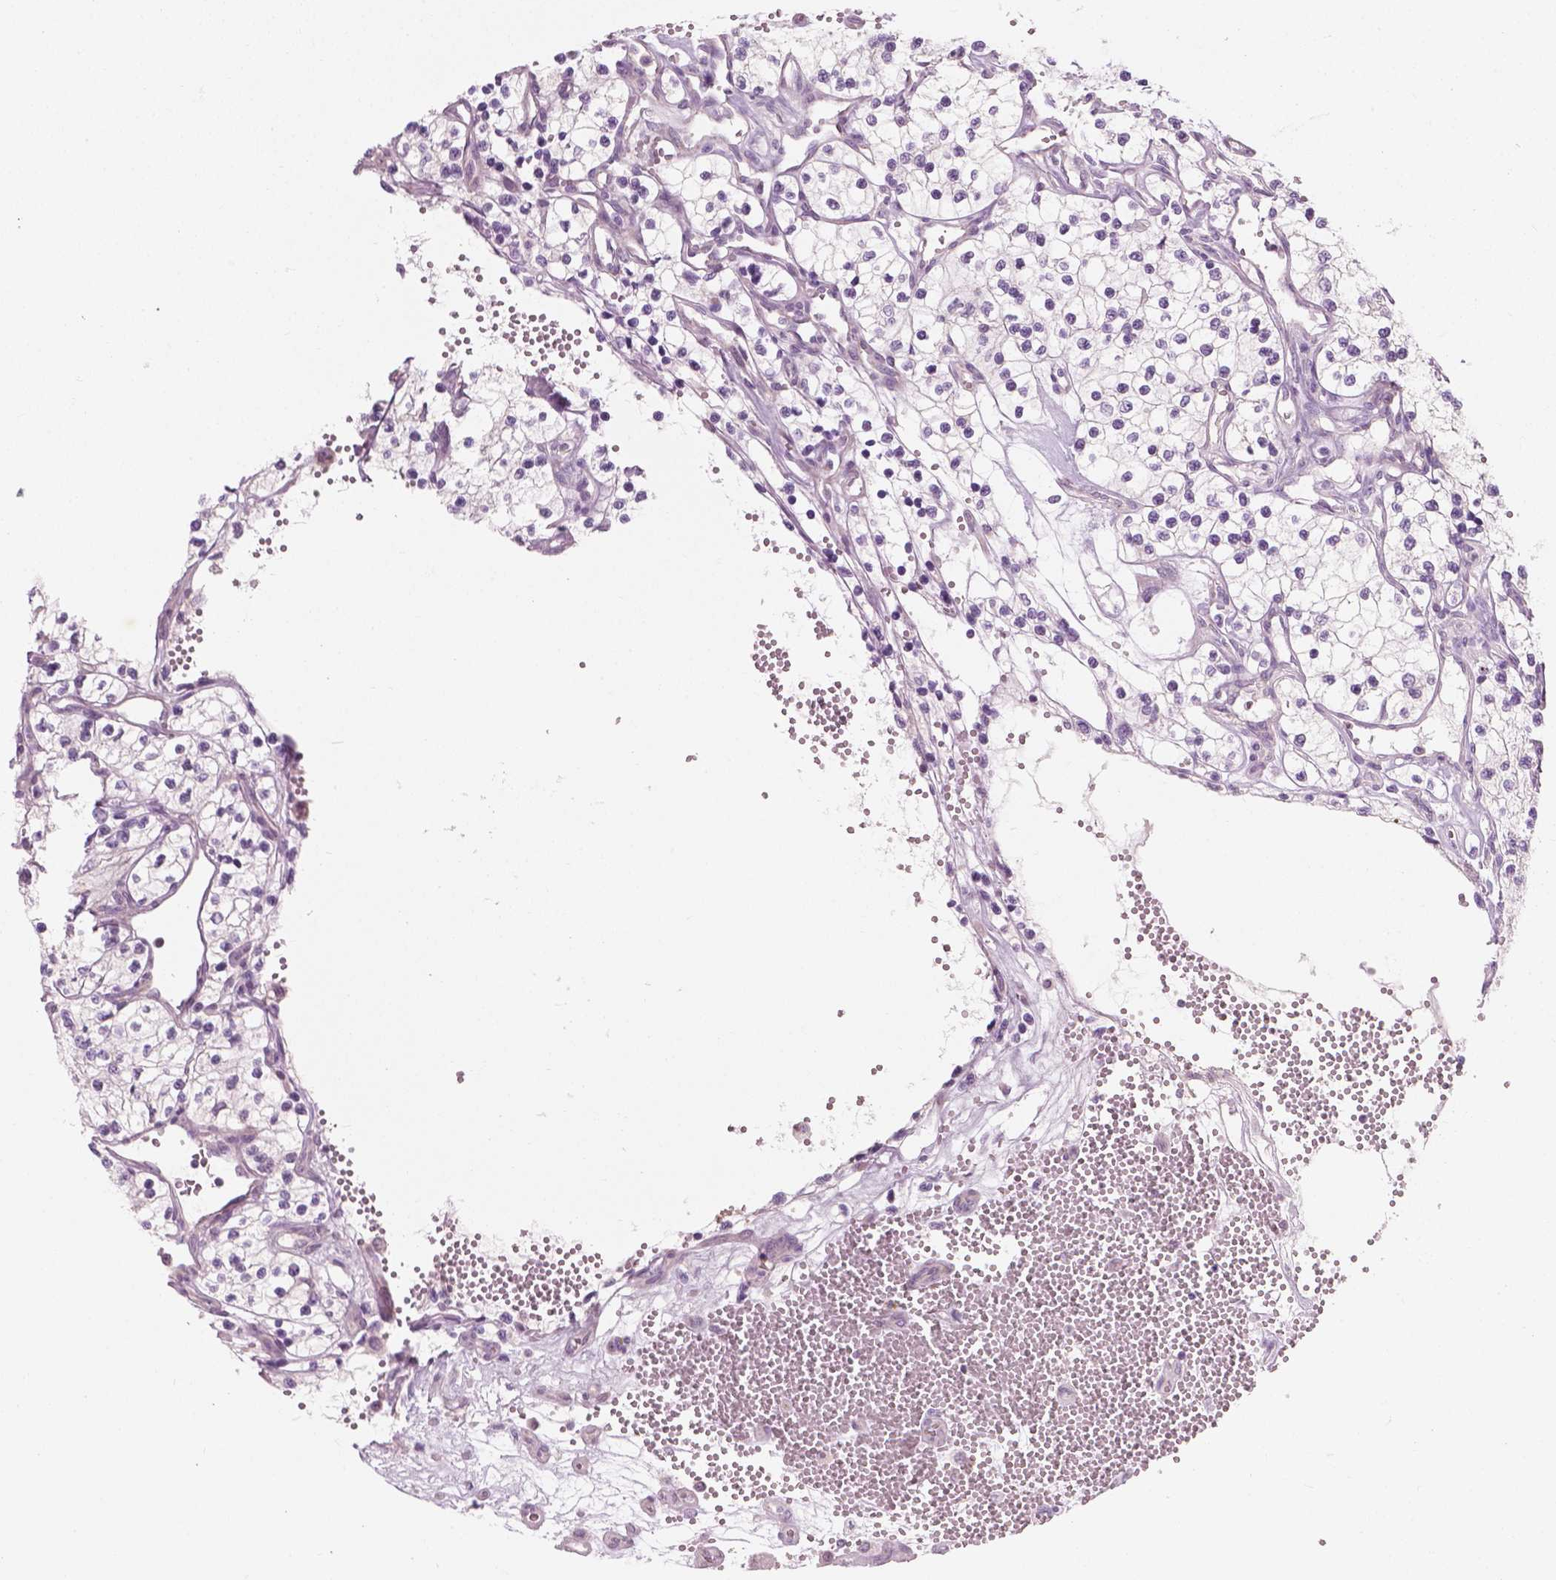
{"staining": {"intensity": "negative", "quantity": "none", "location": "none"}, "tissue": "renal cancer", "cell_type": "Tumor cells", "image_type": "cancer", "snomed": [{"axis": "morphology", "description": "Adenocarcinoma, NOS"}, {"axis": "topography", "description": "Kidney"}], "caption": "Immunohistochemical staining of human adenocarcinoma (renal) exhibits no significant positivity in tumor cells. Nuclei are stained in blue.", "gene": "CFAP126", "patient": {"sex": "female", "age": 69}}